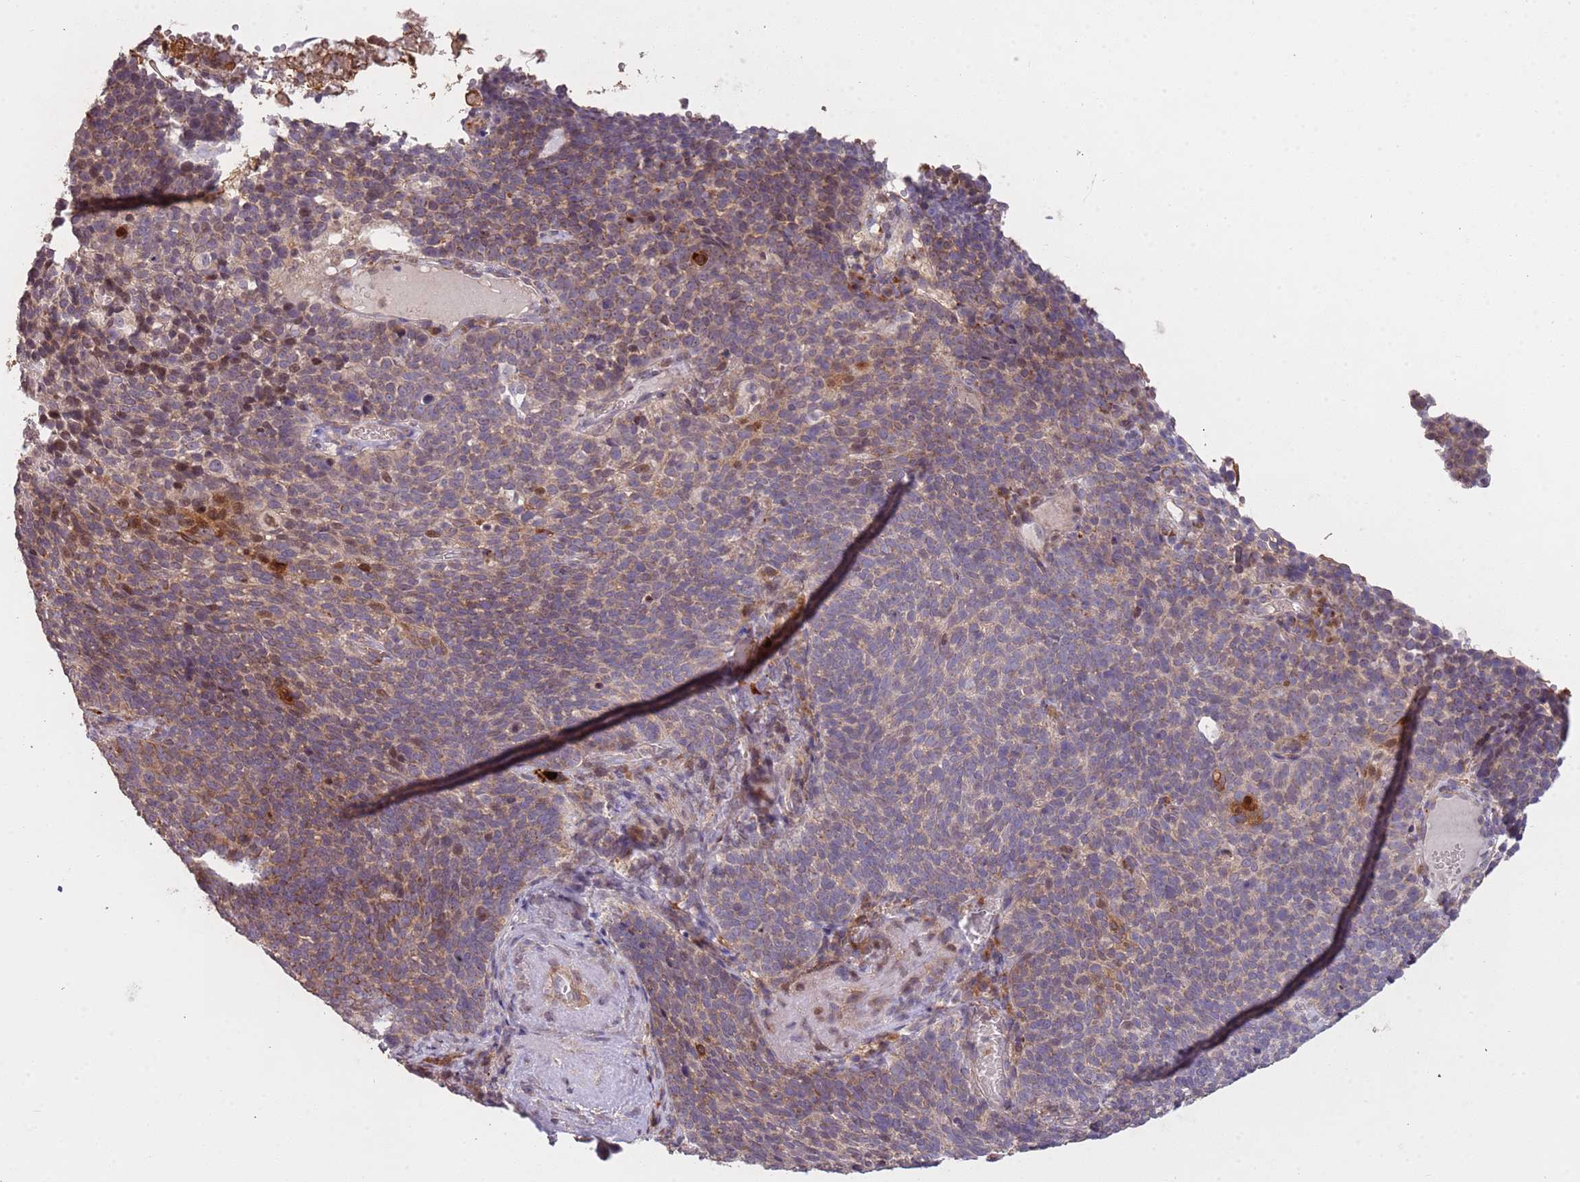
{"staining": {"intensity": "weak", "quantity": "25%-75%", "location": "cytoplasmic/membranous"}, "tissue": "cervical cancer", "cell_type": "Tumor cells", "image_type": "cancer", "snomed": [{"axis": "morphology", "description": "Normal tissue, NOS"}, {"axis": "morphology", "description": "Squamous cell carcinoma, NOS"}, {"axis": "topography", "description": "Cervix"}], "caption": "An immunohistochemistry (IHC) photomicrograph of neoplastic tissue is shown. Protein staining in brown shows weak cytoplasmic/membranous positivity in squamous cell carcinoma (cervical) within tumor cells. The staining is performed using DAB (3,3'-diaminobenzidine) brown chromogen to label protein expression. The nuclei are counter-stained blue using hematoxylin.", "gene": "SLC16A4", "patient": {"sex": "female", "age": 39}}